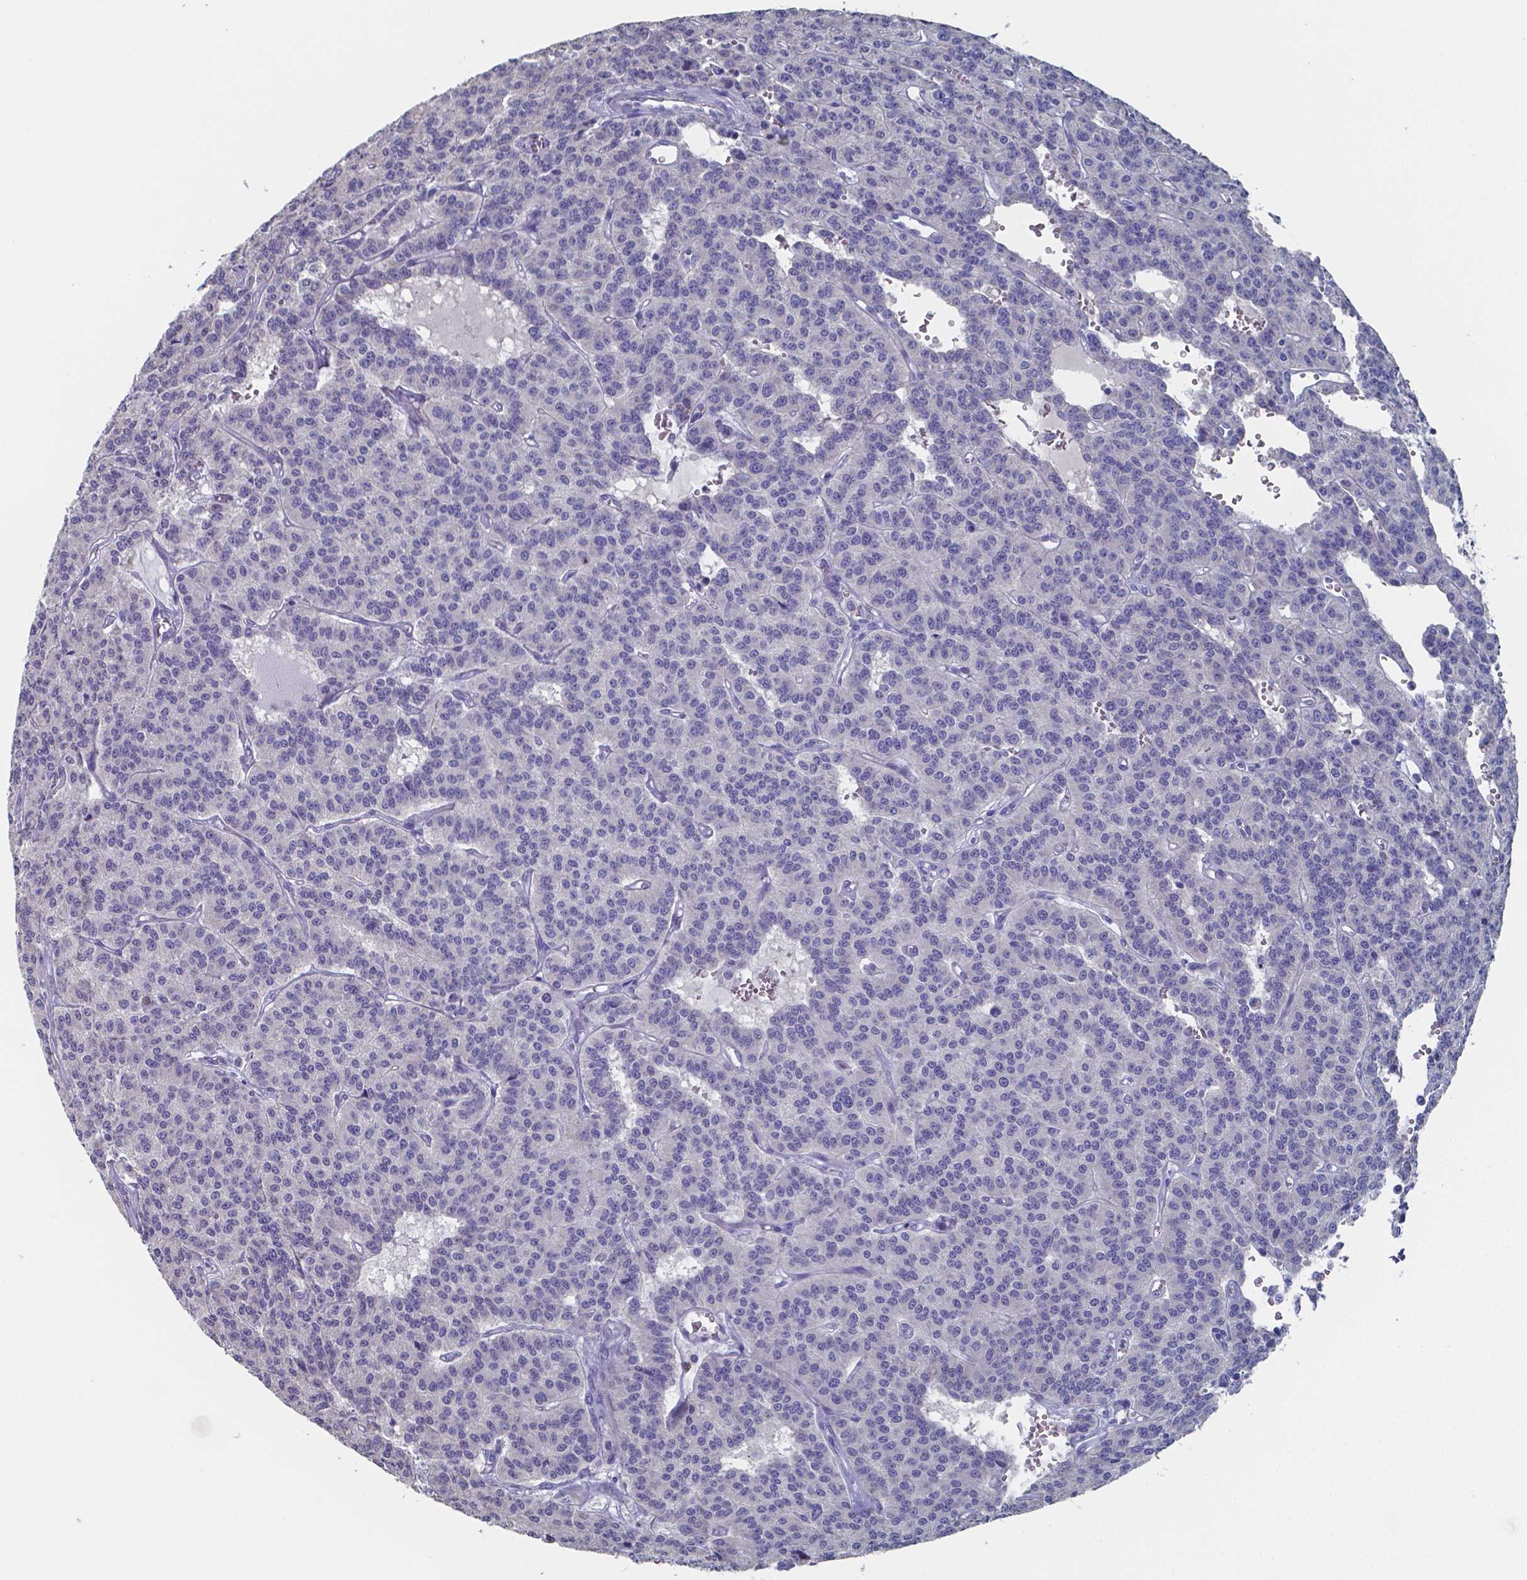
{"staining": {"intensity": "negative", "quantity": "none", "location": "none"}, "tissue": "carcinoid", "cell_type": "Tumor cells", "image_type": "cancer", "snomed": [{"axis": "morphology", "description": "Carcinoid, malignant, NOS"}, {"axis": "topography", "description": "Lung"}], "caption": "This image is of carcinoid (malignant) stained with immunohistochemistry to label a protein in brown with the nuclei are counter-stained blue. There is no positivity in tumor cells.", "gene": "FOXJ1", "patient": {"sex": "female", "age": 71}}